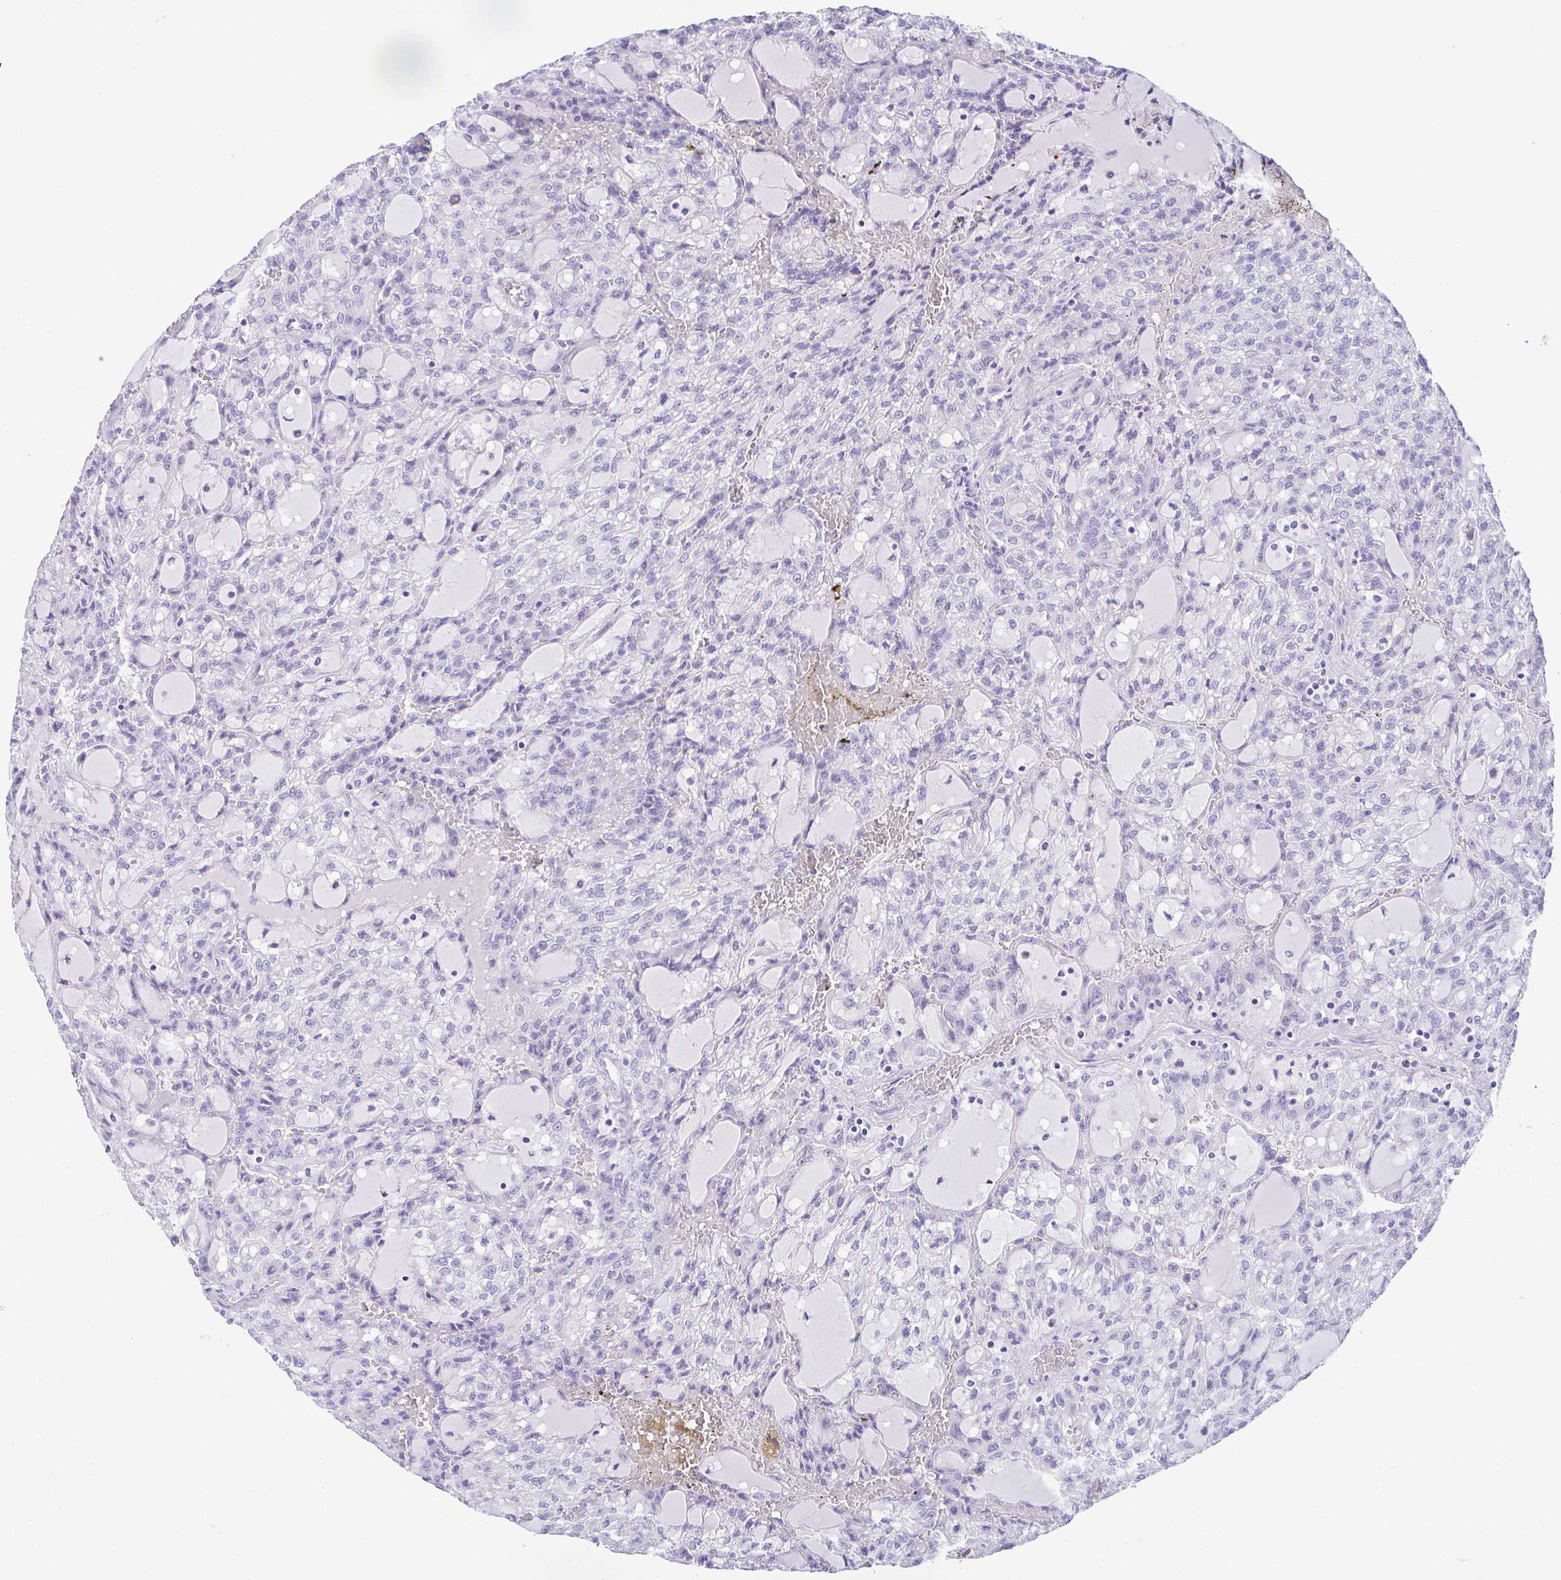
{"staining": {"intensity": "negative", "quantity": "none", "location": "none"}, "tissue": "renal cancer", "cell_type": "Tumor cells", "image_type": "cancer", "snomed": [{"axis": "morphology", "description": "Adenocarcinoma, NOS"}, {"axis": "topography", "description": "Kidney"}], "caption": "Immunohistochemistry photomicrograph of neoplastic tissue: human adenocarcinoma (renal) stained with DAB (3,3'-diaminobenzidine) reveals no significant protein positivity in tumor cells.", "gene": "HACD4", "patient": {"sex": "male", "age": 63}}